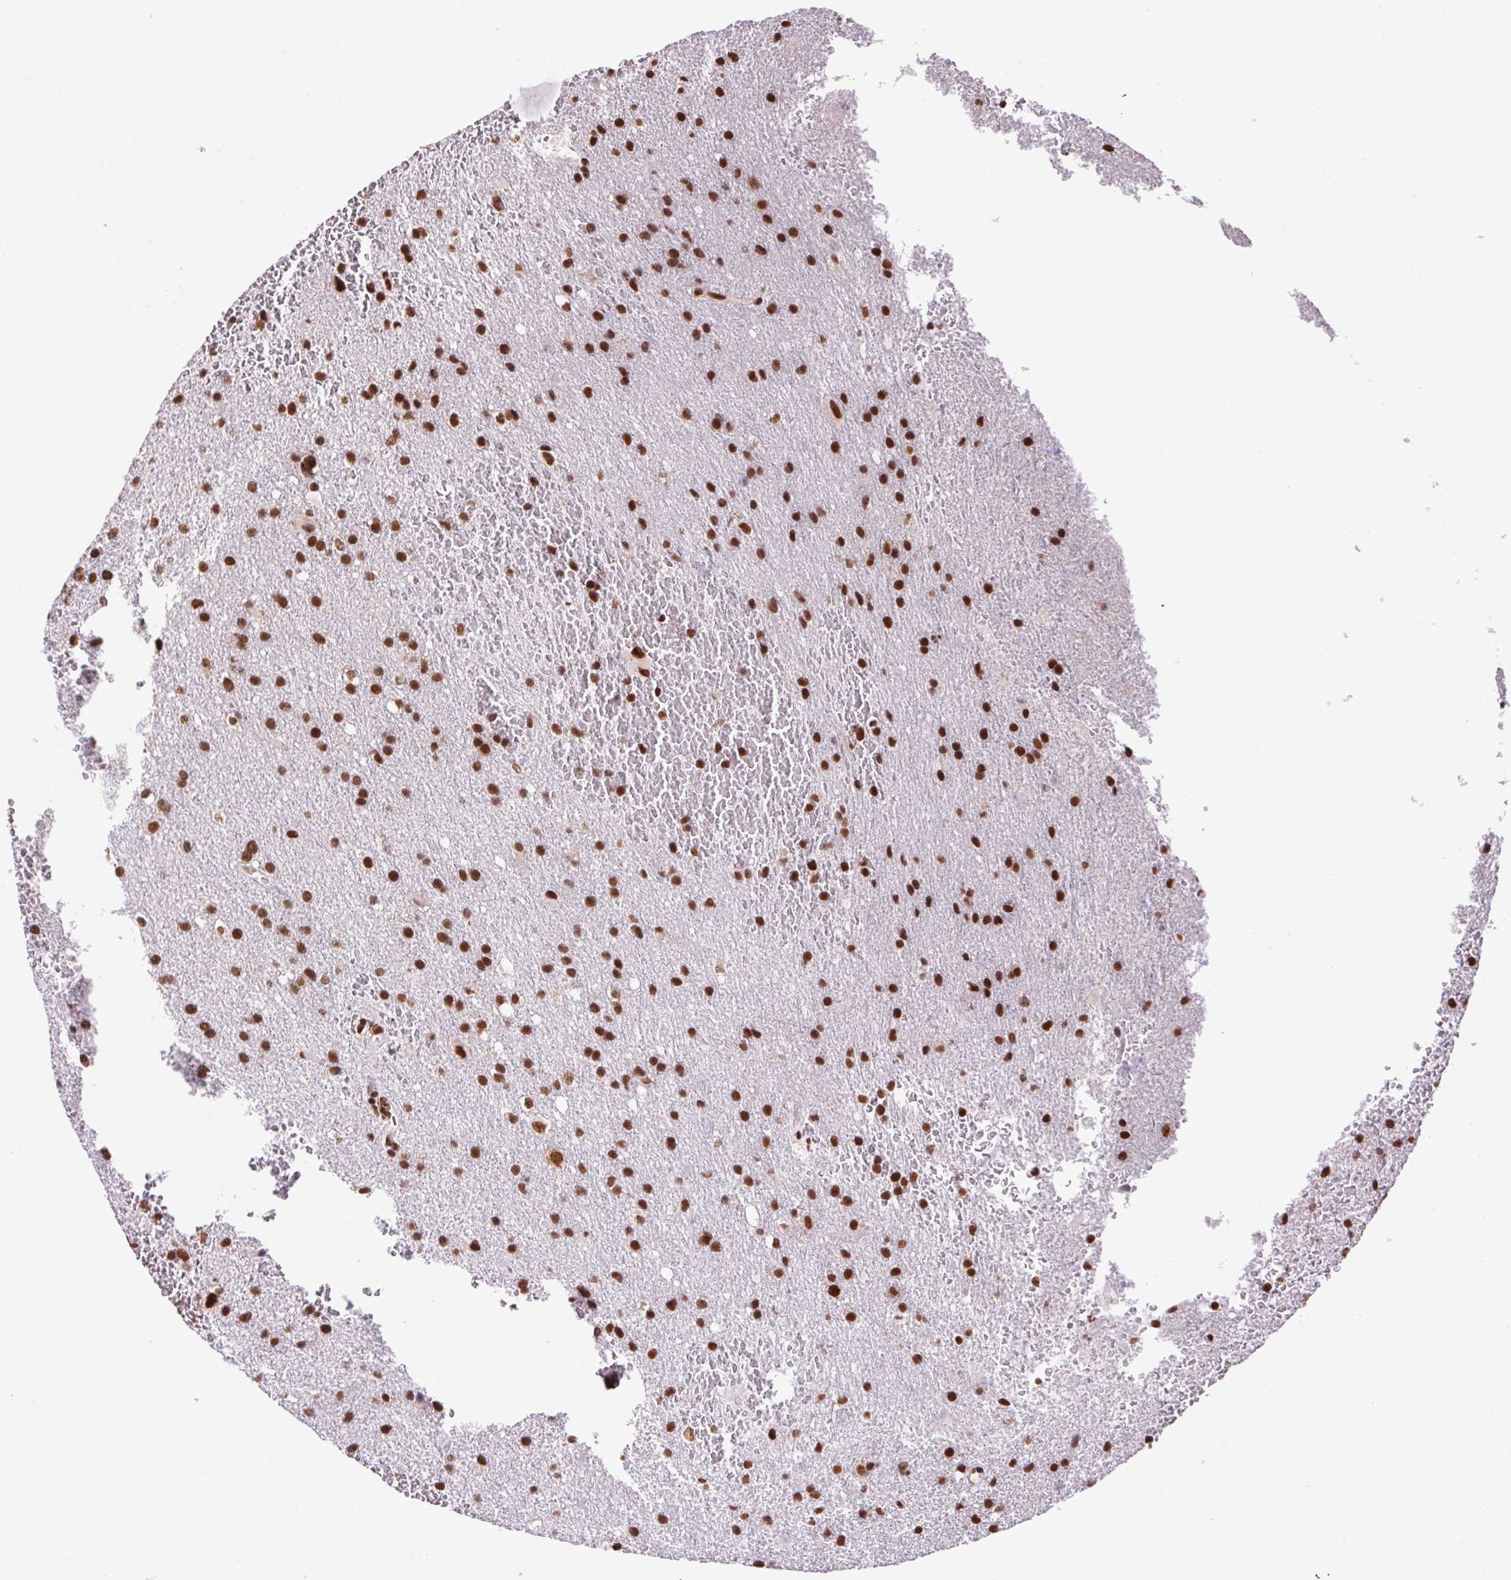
{"staining": {"intensity": "moderate", "quantity": ">75%", "location": "nuclear"}, "tissue": "glioma", "cell_type": "Tumor cells", "image_type": "cancer", "snomed": [{"axis": "morphology", "description": "Glioma, malignant, Low grade"}, {"axis": "topography", "description": "Brain"}], "caption": "Low-grade glioma (malignant) stained for a protein (brown) displays moderate nuclear positive expression in about >75% of tumor cells.", "gene": "ZNF207", "patient": {"sex": "male", "age": 66}}